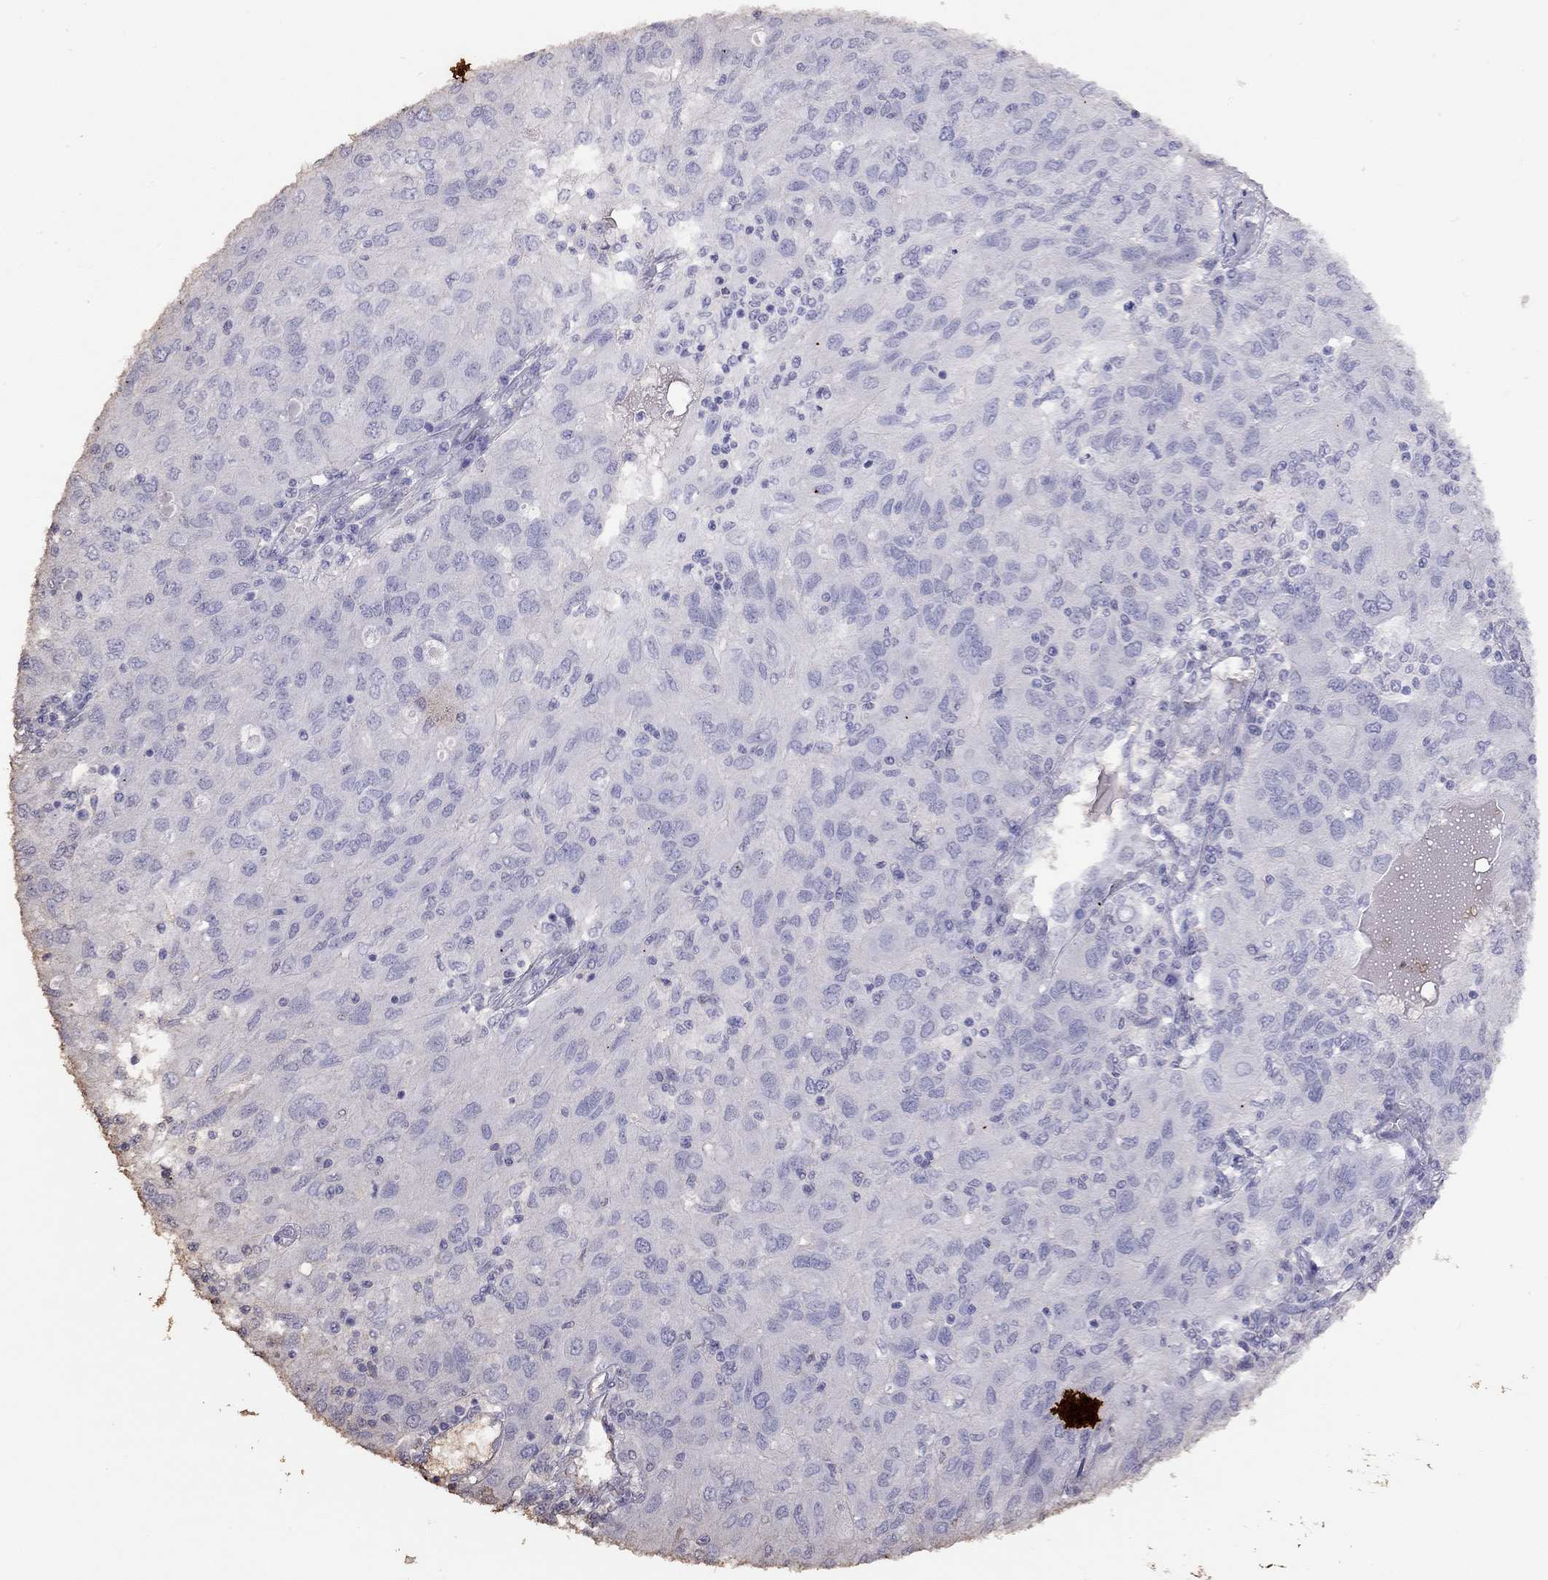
{"staining": {"intensity": "negative", "quantity": "none", "location": "none"}, "tissue": "ovarian cancer", "cell_type": "Tumor cells", "image_type": "cancer", "snomed": [{"axis": "morphology", "description": "Carcinoma, endometroid"}, {"axis": "topography", "description": "Ovary"}], "caption": "DAB immunohistochemical staining of ovarian endometroid carcinoma exhibits no significant positivity in tumor cells.", "gene": "SUN3", "patient": {"sex": "female", "age": 50}}